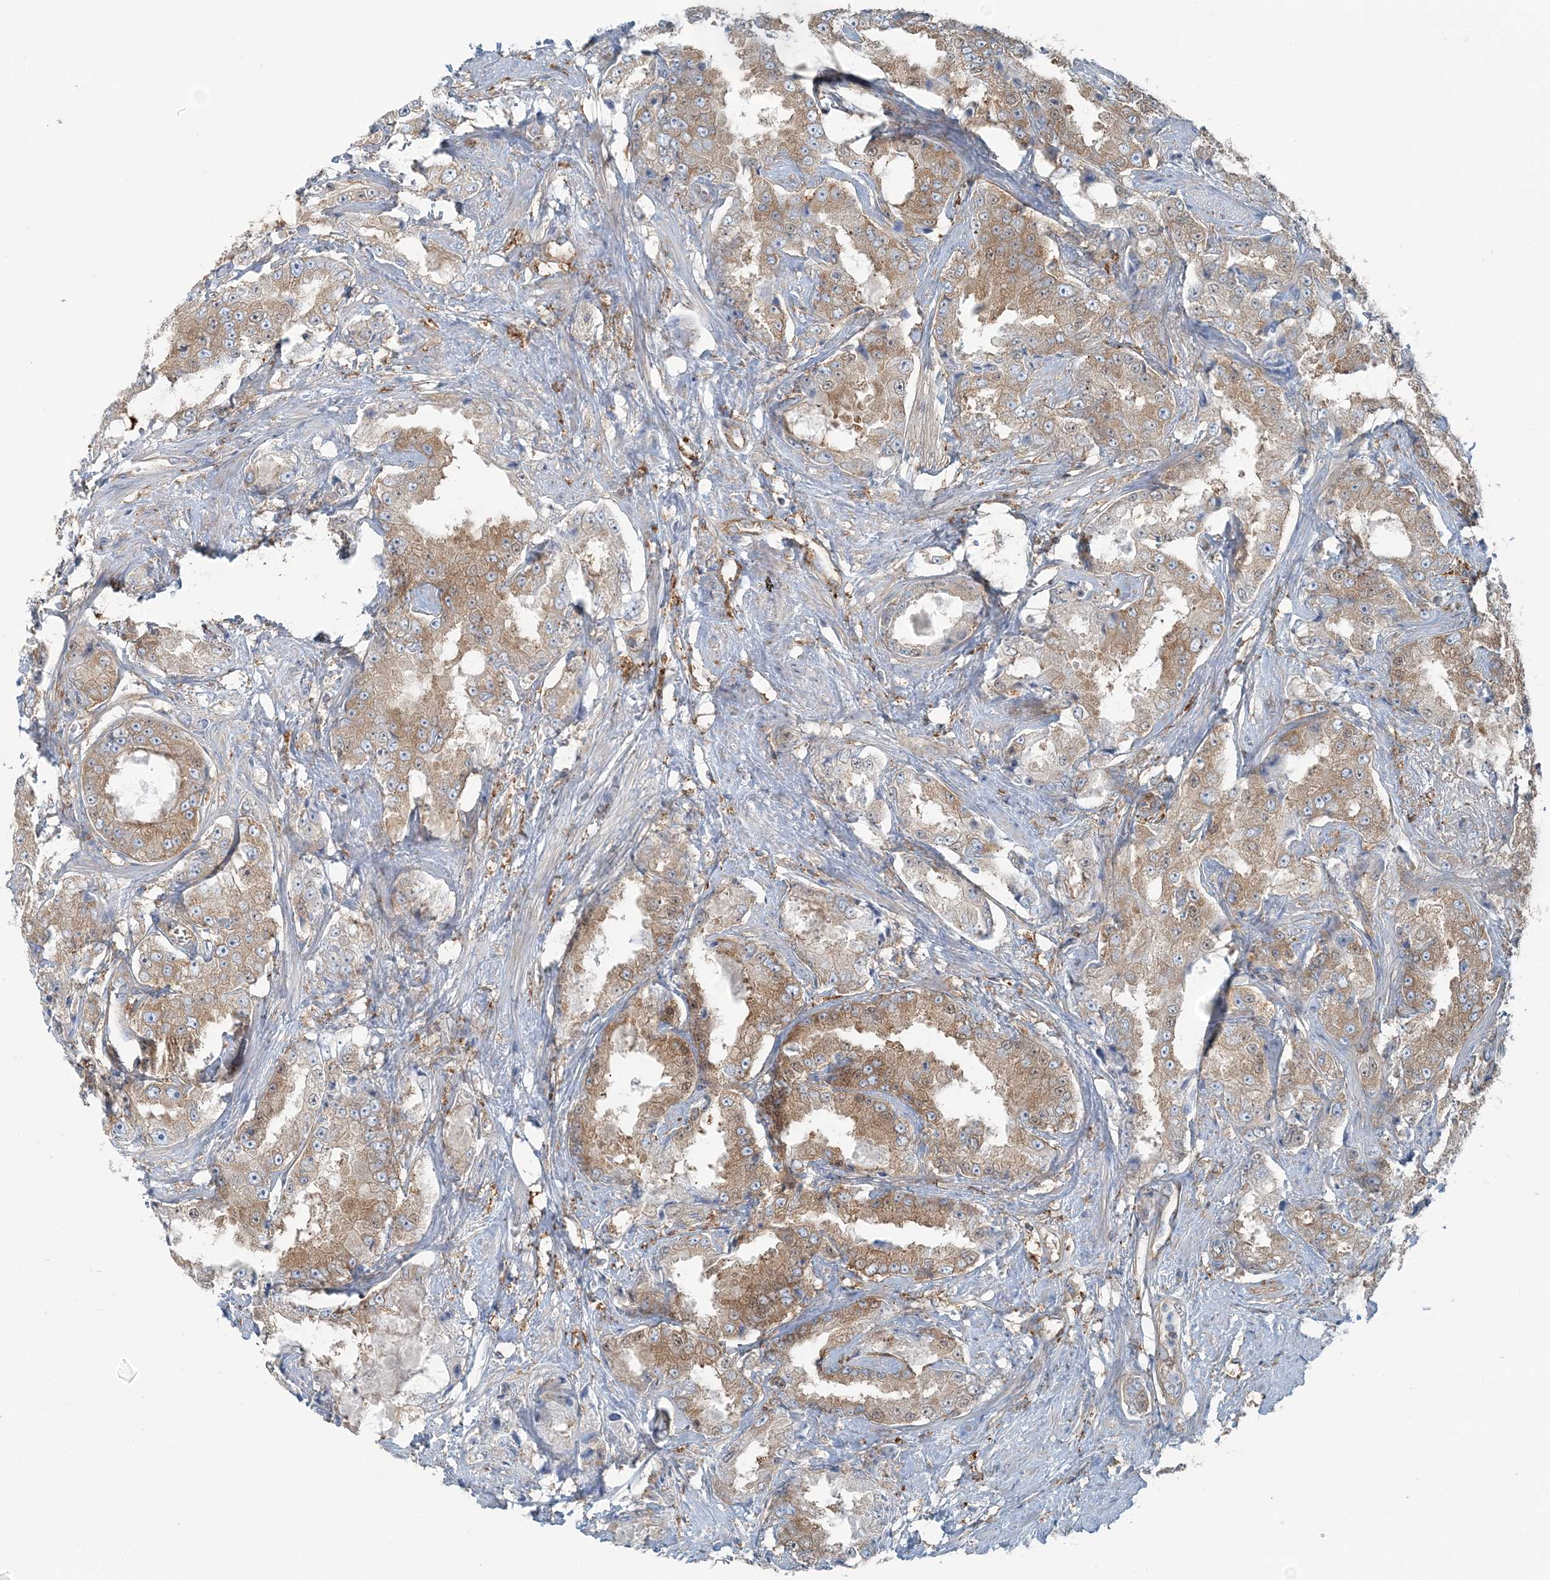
{"staining": {"intensity": "moderate", "quantity": ">75%", "location": "cytoplasmic/membranous"}, "tissue": "prostate cancer", "cell_type": "Tumor cells", "image_type": "cancer", "snomed": [{"axis": "morphology", "description": "Adenocarcinoma, High grade"}, {"axis": "topography", "description": "Prostate"}], "caption": "Immunohistochemical staining of human adenocarcinoma (high-grade) (prostate) reveals moderate cytoplasmic/membranous protein expression in approximately >75% of tumor cells. The staining was performed using DAB, with brown indicating positive protein expression. Nuclei are stained blue with hematoxylin.", "gene": "SNX2", "patient": {"sex": "male", "age": 73}}